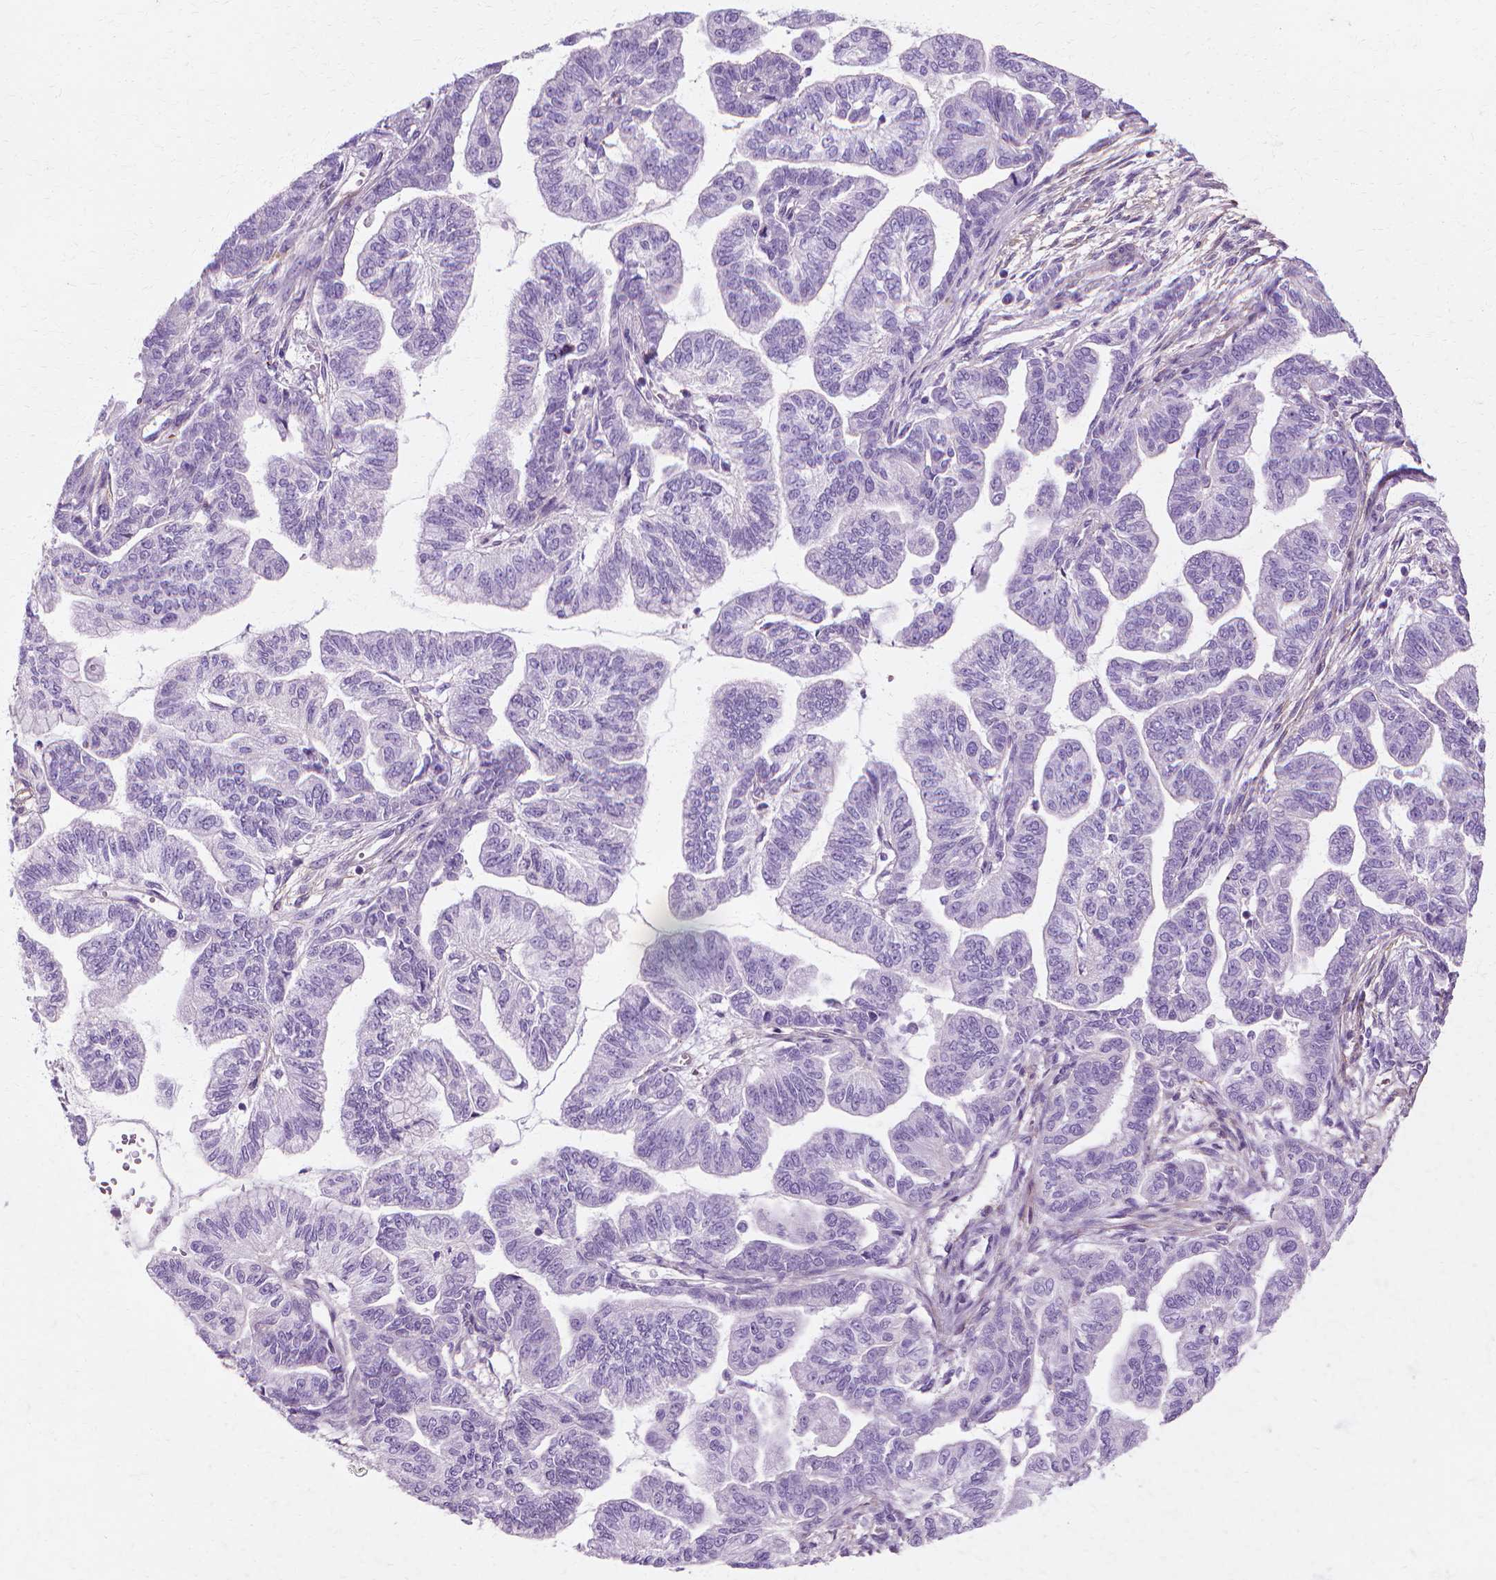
{"staining": {"intensity": "negative", "quantity": "none", "location": "none"}, "tissue": "stomach cancer", "cell_type": "Tumor cells", "image_type": "cancer", "snomed": [{"axis": "morphology", "description": "Adenocarcinoma, NOS"}, {"axis": "topography", "description": "Stomach"}], "caption": "Stomach adenocarcinoma was stained to show a protein in brown. There is no significant expression in tumor cells. (Brightfield microscopy of DAB (3,3'-diaminobenzidine) immunohistochemistry (IHC) at high magnification).", "gene": "CFAP157", "patient": {"sex": "male", "age": 83}}